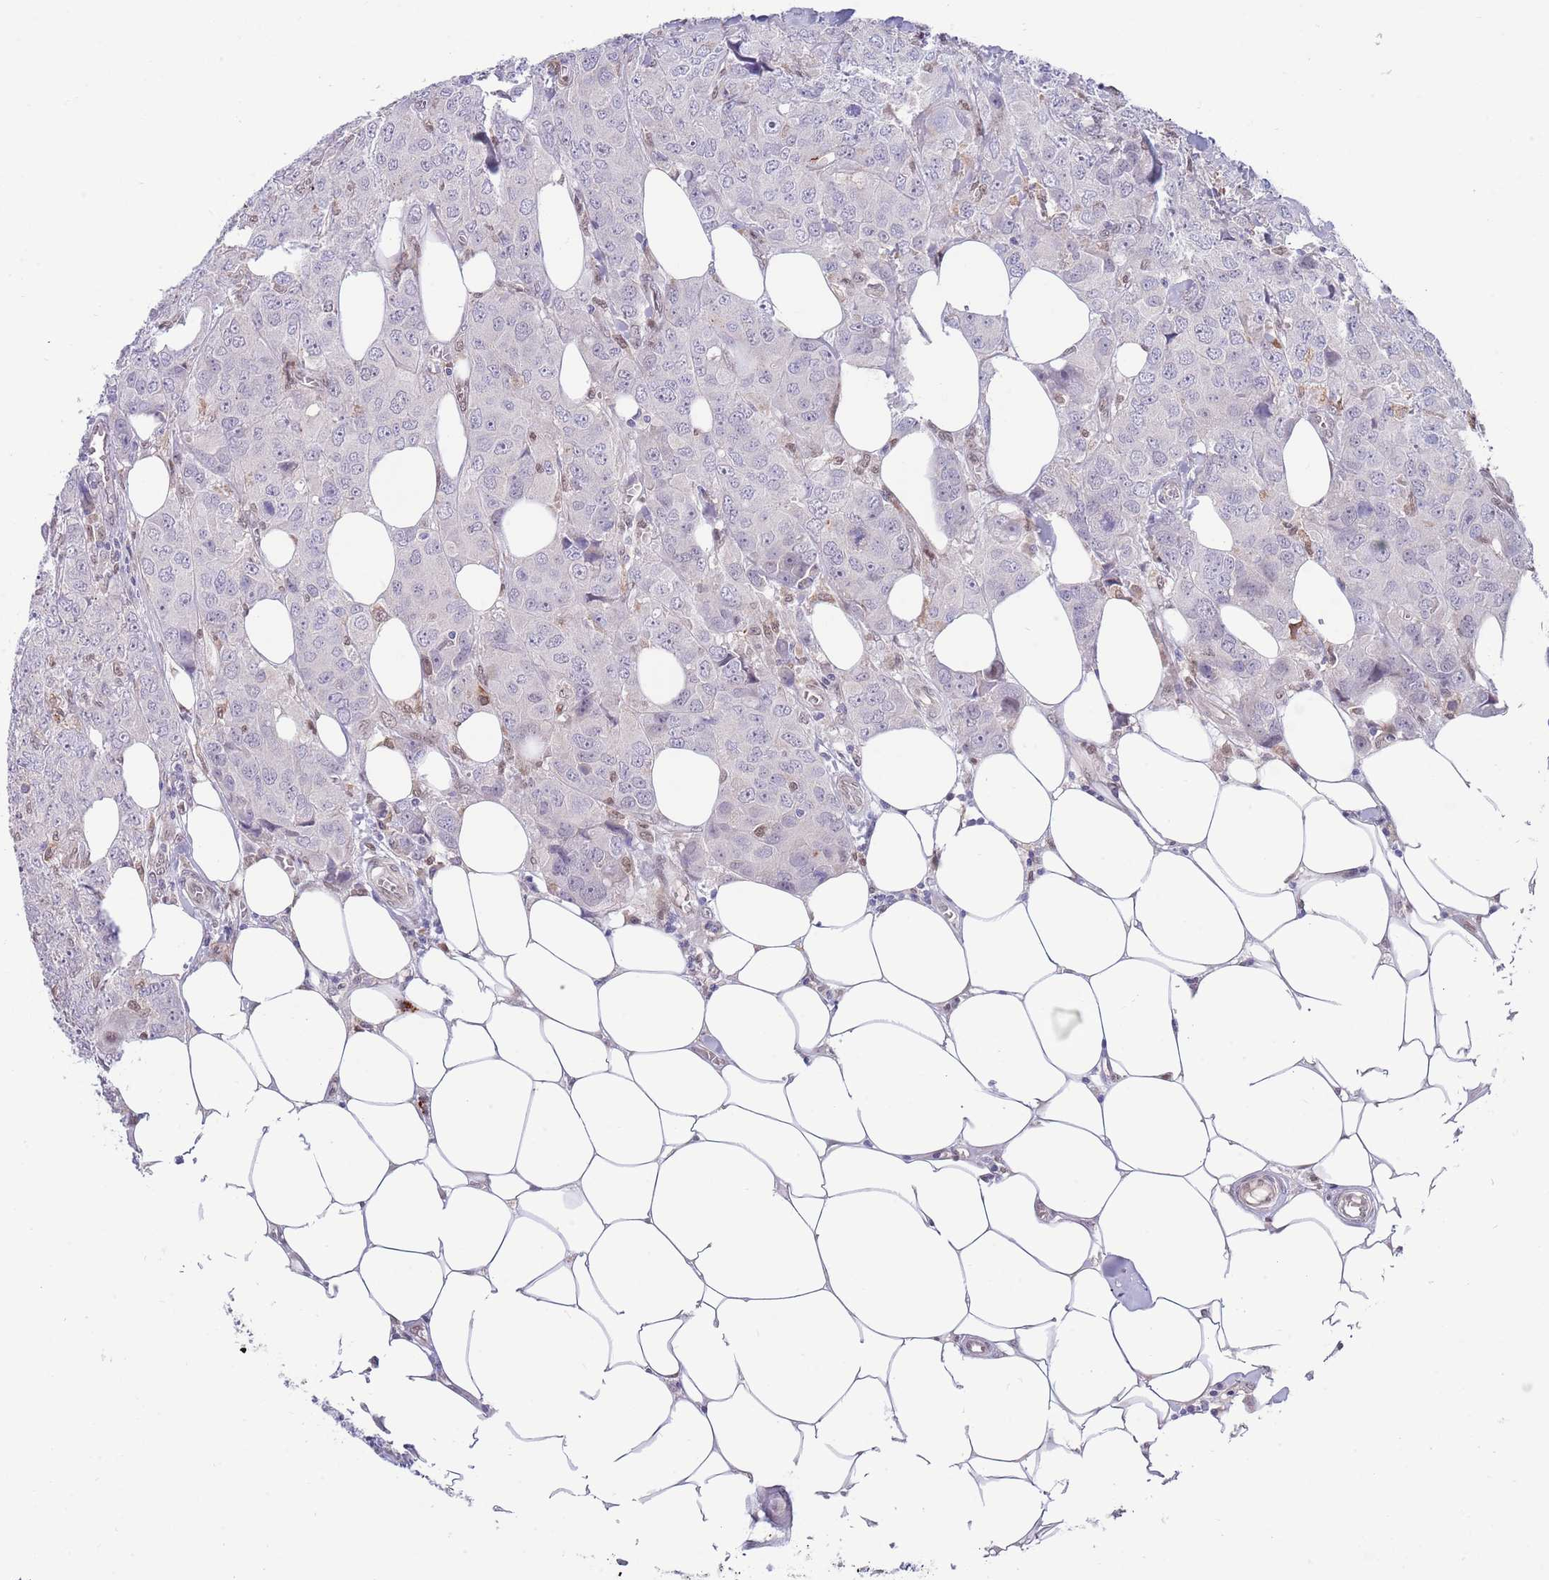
{"staining": {"intensity": "negative", "quantity": "none", "location": "none"}, "tissue": "breast cancer", "cell_type": "Tumor cells", "image_type": "cancer", "snomed": [{"axis": "morphology", "description": "Duct carcinoma"}, {"axis": "topography", "description": "Breast"}], "caption": "Protein analysis of breast cancer demonstrates no significant staining in tumor cells.", "gene": "NLRP6", "patient": {"sex": "female", "age": 43}}